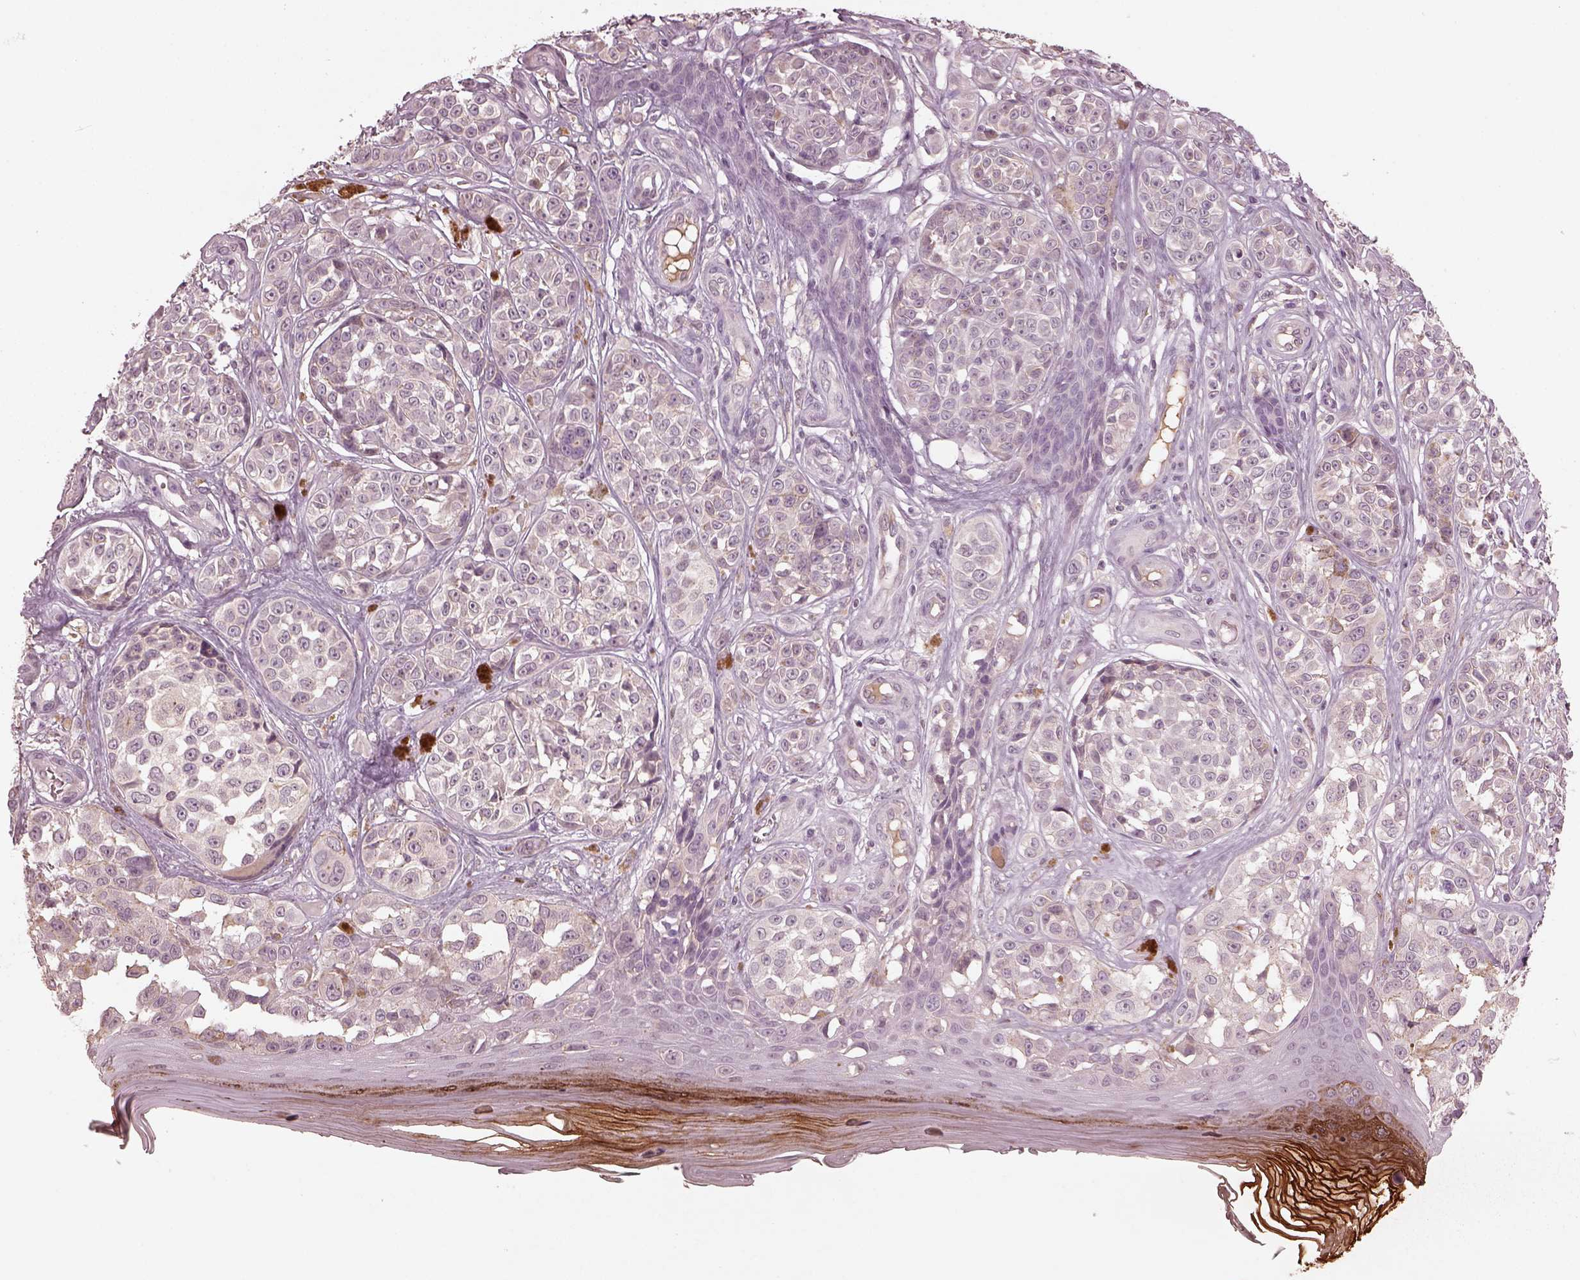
{"staining": {"intensity": "negative", "quantity": "none", "location": "none"}, "tissue": "melanoma", "cell_type": "Tumor cells", "image_type": "cancer", "snomed": [{"axis": "morphology", "description": "Malignant melanoma, NOS"}, {"axis": "topography", "description": "Skin"}], "caption": "IHC photomicrograph of neoplastic tissue: malignant melanoma stained with DAB displays no significant protein positivity in tumor cells. Nuclei are stained in blue.", "gene": "VWA5B1", "patient": {"sex": "female", "age": 90}}